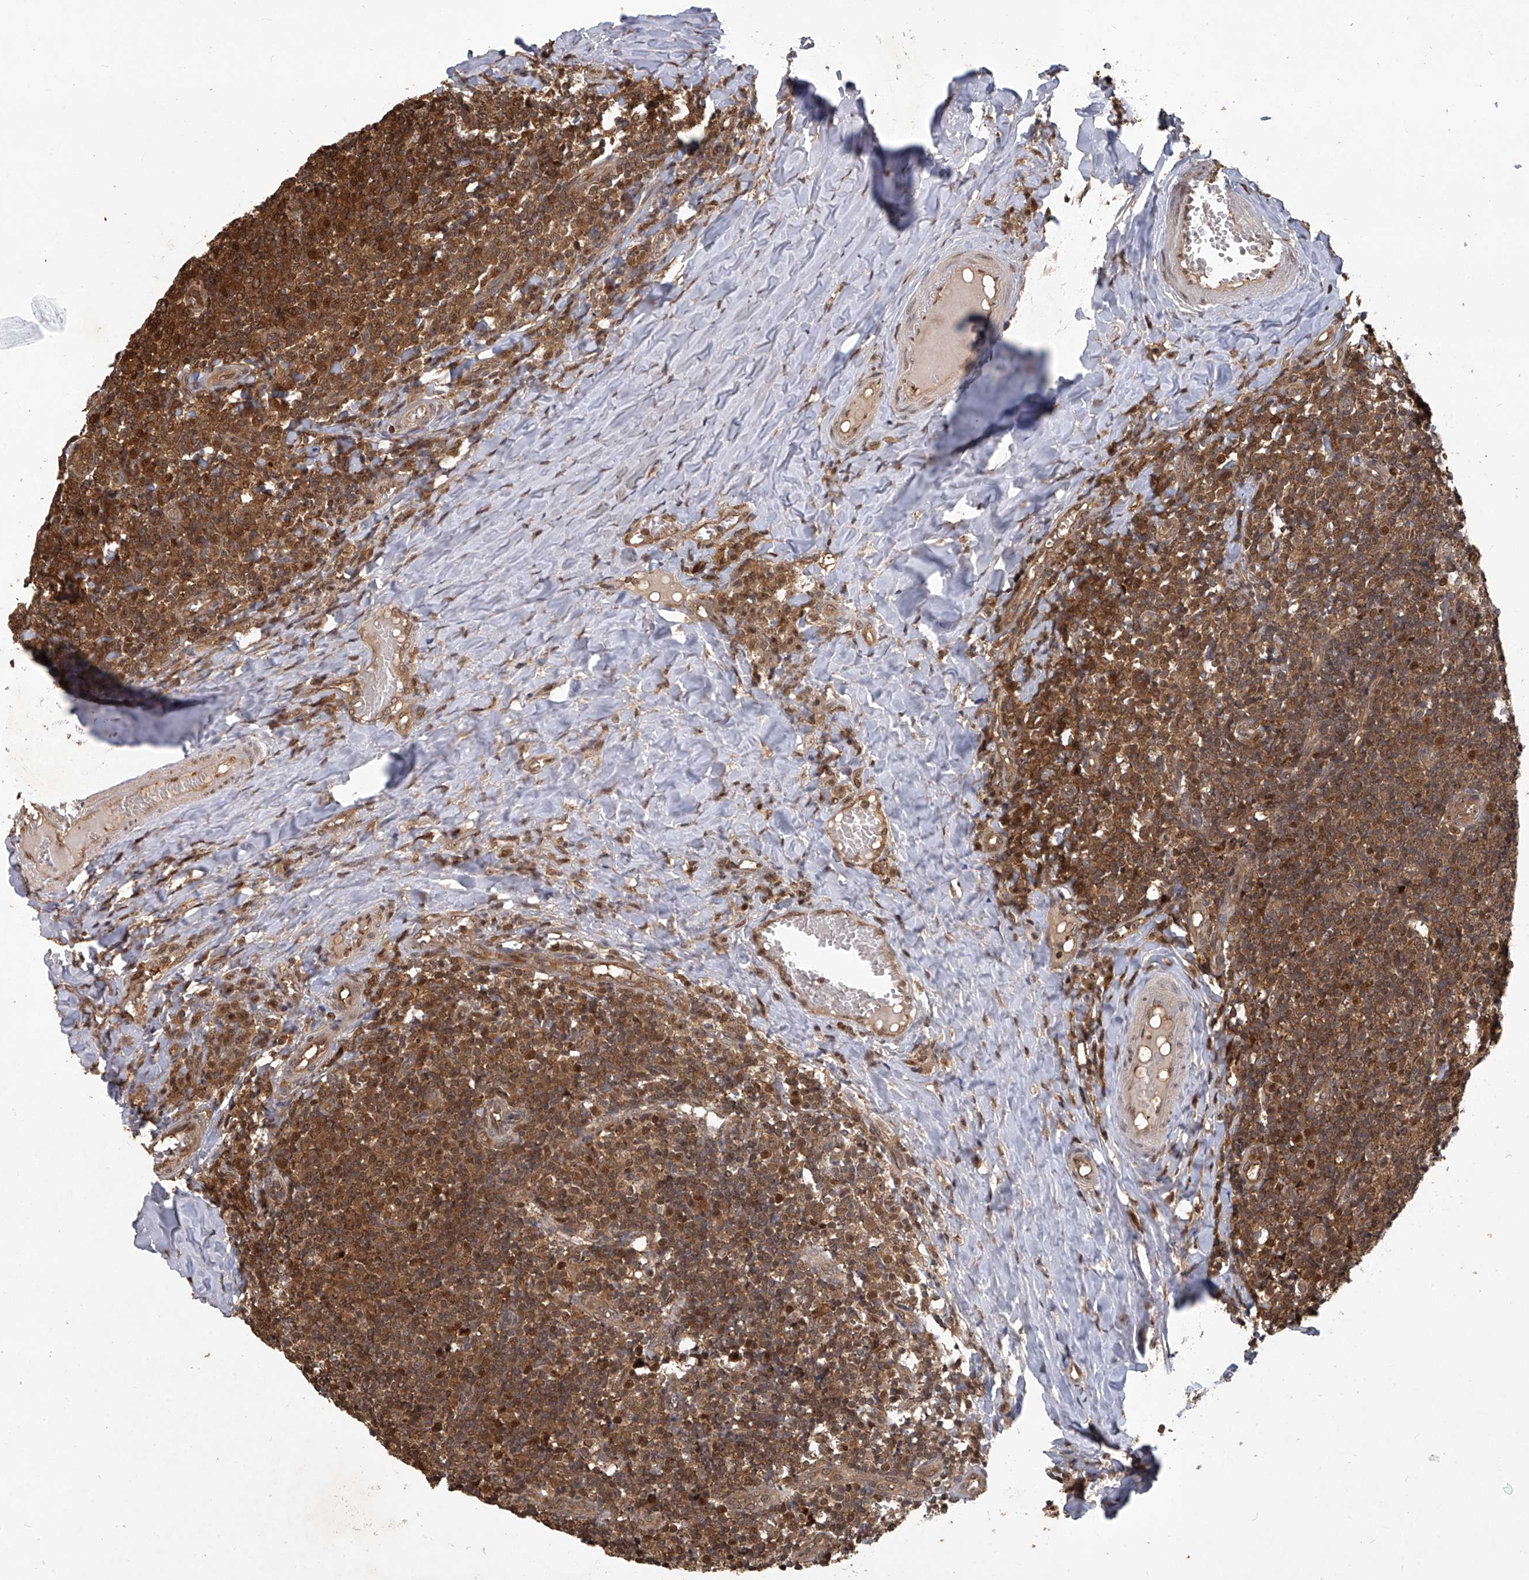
{"staining": {"intensity": "moderate", "quantity": ">75%", "location": "cytoplasmic/membranous"}, "tissue": "tonsil", "cell_type": "Germinal center cells", "image_type": "normal", "snomed": [{"axis": "morphology", "description": "Normal tissue, NOS"}, {"axis": "topography", "description": "Tonsil"}], "caption": "The micrograph displays immunohistochemical staining of unremarkable tonsil. There is moderate cytoplasmic/membranous expression is appreciated in approximately >75% of germinal center cells.", "gene": "PSMB1", "patient": {"sex": "female", "age": 19}}